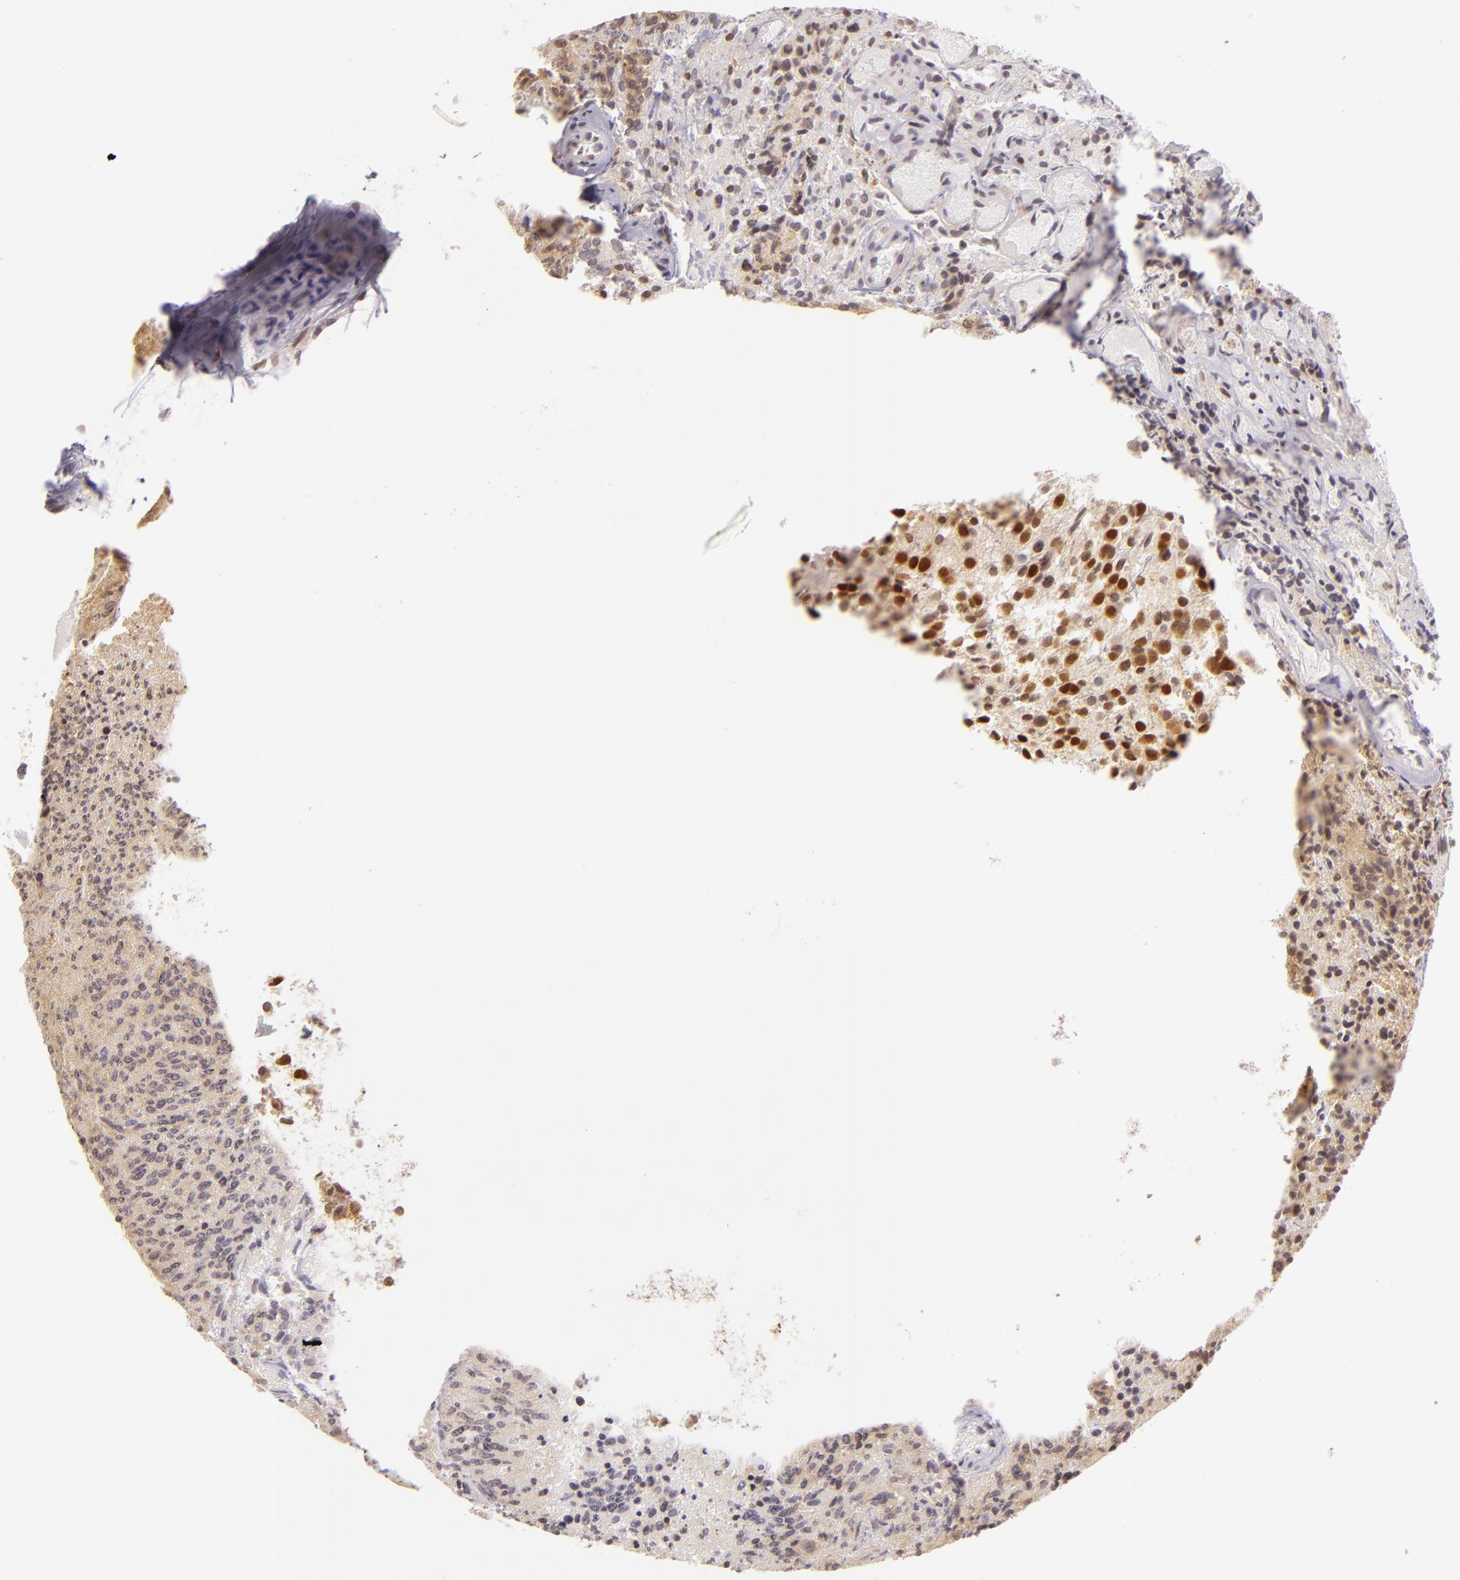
{"staining": {"intensity": "weak", "quantity": "<25%", "location": "cytoplasmic/membranous,nuclear"}, "tissue": "glioma", "cell_type": "Tumor cells", "image_type": "cancer", "snomed": [{"axis": "morphology", "description": "Glioma, malignant, High grade"}, {"axis": "topography", "description": "Brain"}], "caption": "The immunohistochemistry micrograph has no significant expression in tumor cells of malignant glioma (high-grade) tissue.", "gene": "IMPDH1", "patient": {"sex": "male", "age": 36}}